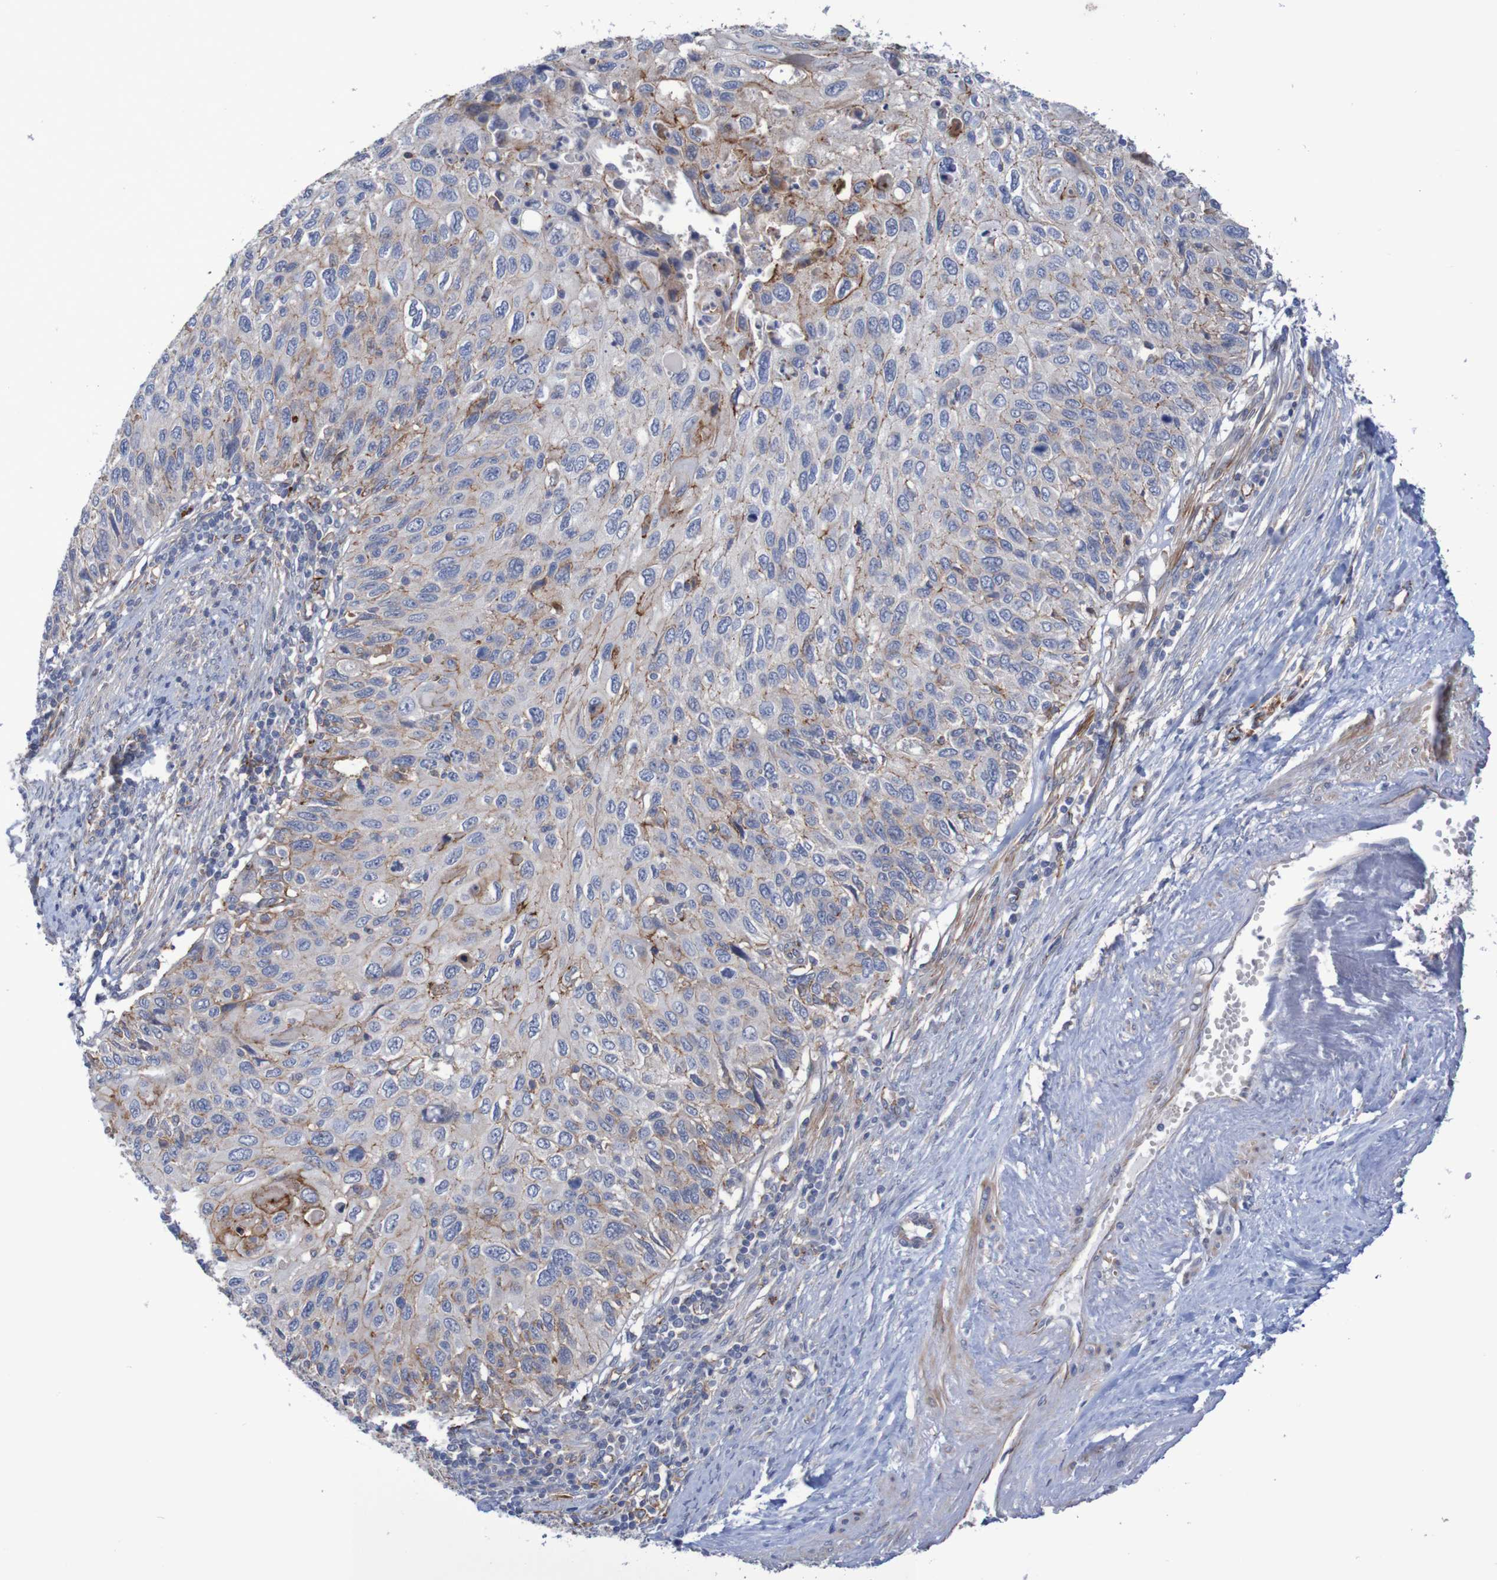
{"staining": {"intensity": "weak", "quantity": "25%-75%", "location": "cytoplasmic/membranous"}, "tissue": "cervical cancer", "cell_type": "Tumor cells", "image_type": "cancer", "snomed": [{"axis": "morphology", "description": "Squamous cell carcinoma, NOS"}, {"axis": "topography", "description": "Cervix"}], "caption": "Squamous cell carcinoma (cervical) was stained to show a protein in brown. There is low levels of weak cytoplasmic/membranous expression in about 25%-75% of tumor cells.", "gene": "NECTIN2", "patient": {"sex": "female", "age": 70}}